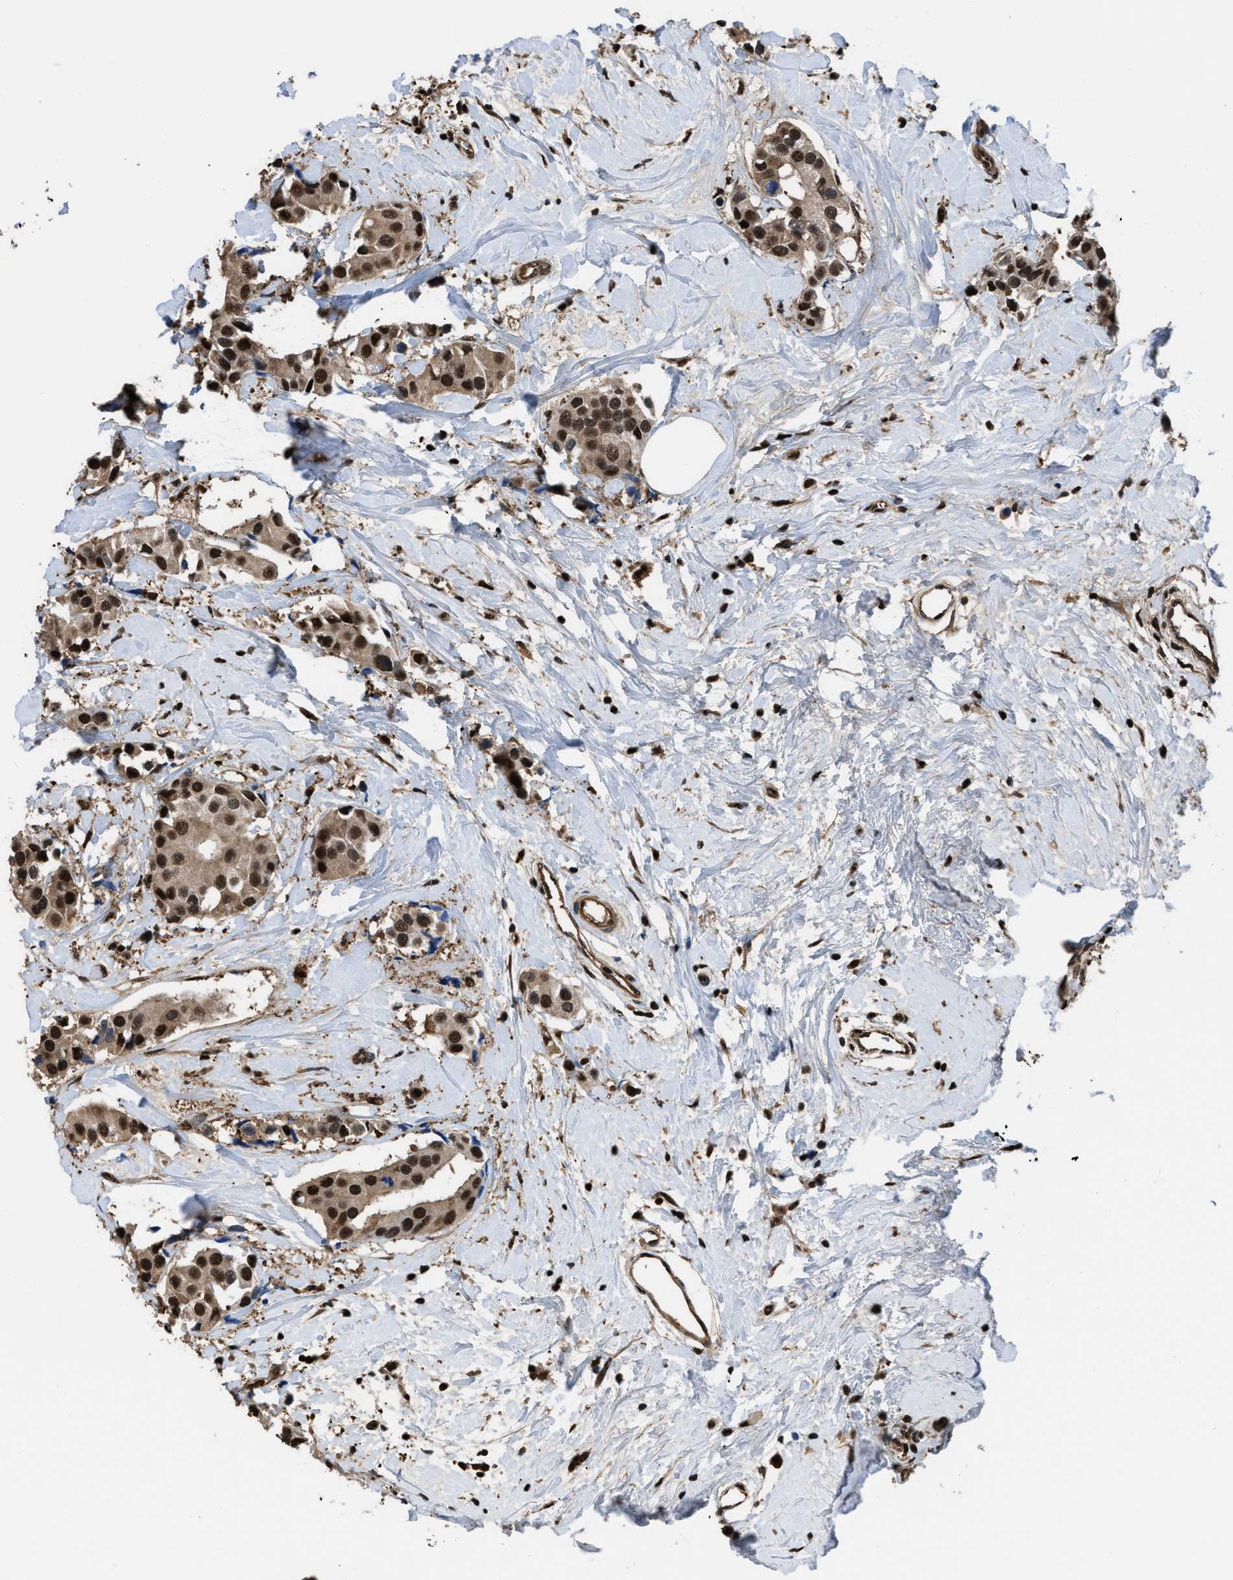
{"staining": {"intensity": "strong", "quantity": ">75%", "location": "cytoplasmic/membranous,nuclear"}, "tissue": "breast cancer", "cell_type": "Tumor cells", "image_type": "cancer", "snomed": [{"axis": "morphology", "description": "Normal tissue, NOS"}, {"axis": "morphology", "description": "Duct carcinoma"}, {"axis": "topography", "description": "Breast"}], "caption": "The immunohistochemical stain labels strong cytoplasmic/membranous and nuclear positivity in tumor cells of breast invasive ductal carcinoma tissue.", "gene": "FNTA", "patient": {"sex": "female", "age": 39}}